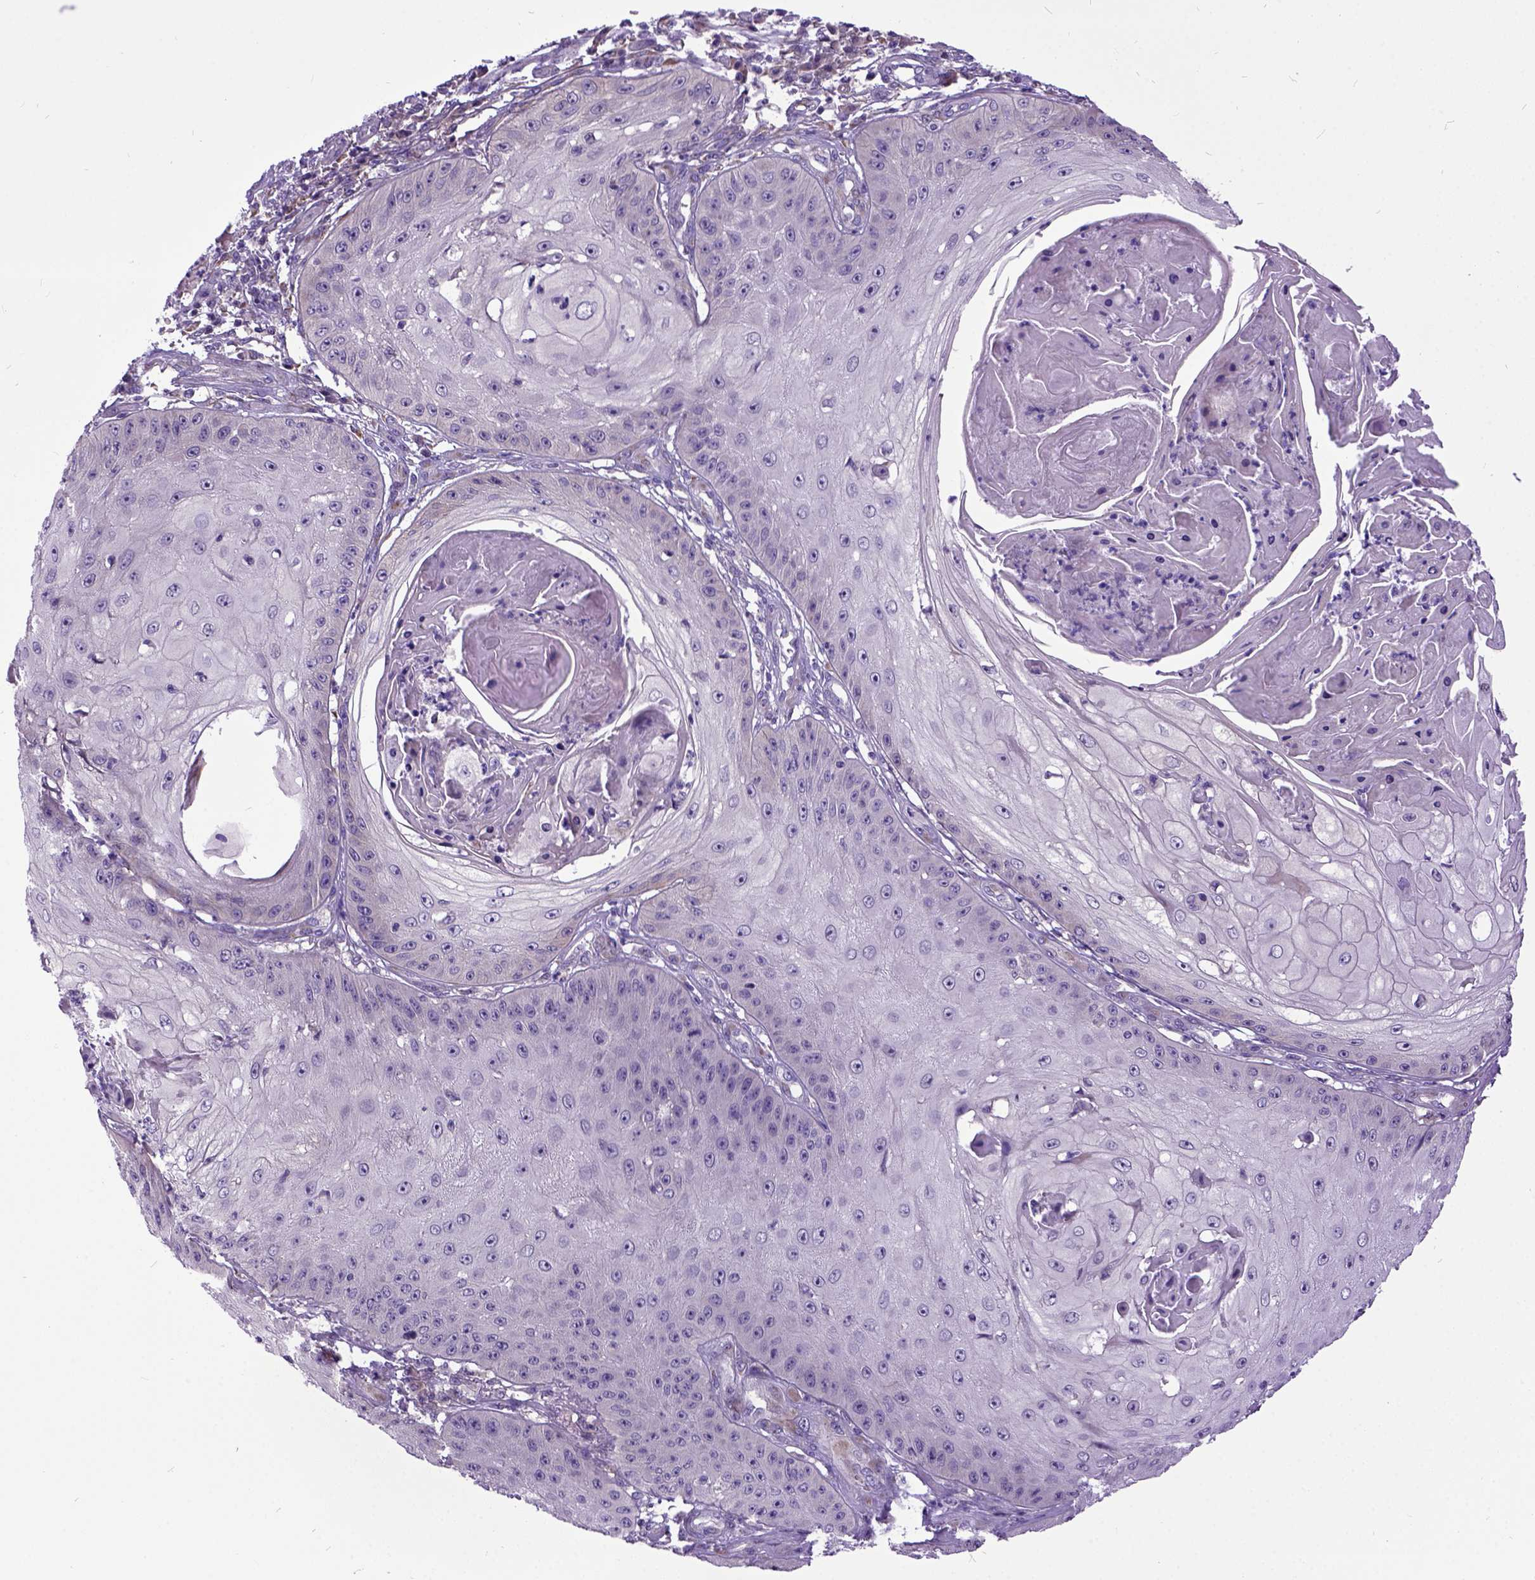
{"staining": {"intensity": "negative", "quantity": "none", "location": "none"}, "tissue": "skin cancer", "cell_type": "Tumor cells", "image_type": "cancer", "snomed": [{"axis": "morphology", "description": "Squamous cell carcinoma, NOS"}, {"axis": "topography", "description": "Skin"}], "caption": "Human skin squamous cell carcinoma stained for a protein using immunohistochemistry shows no positivity in tumor cells.", "gene": "NEK5", "patient": {"sex": "male", "age": 70}}